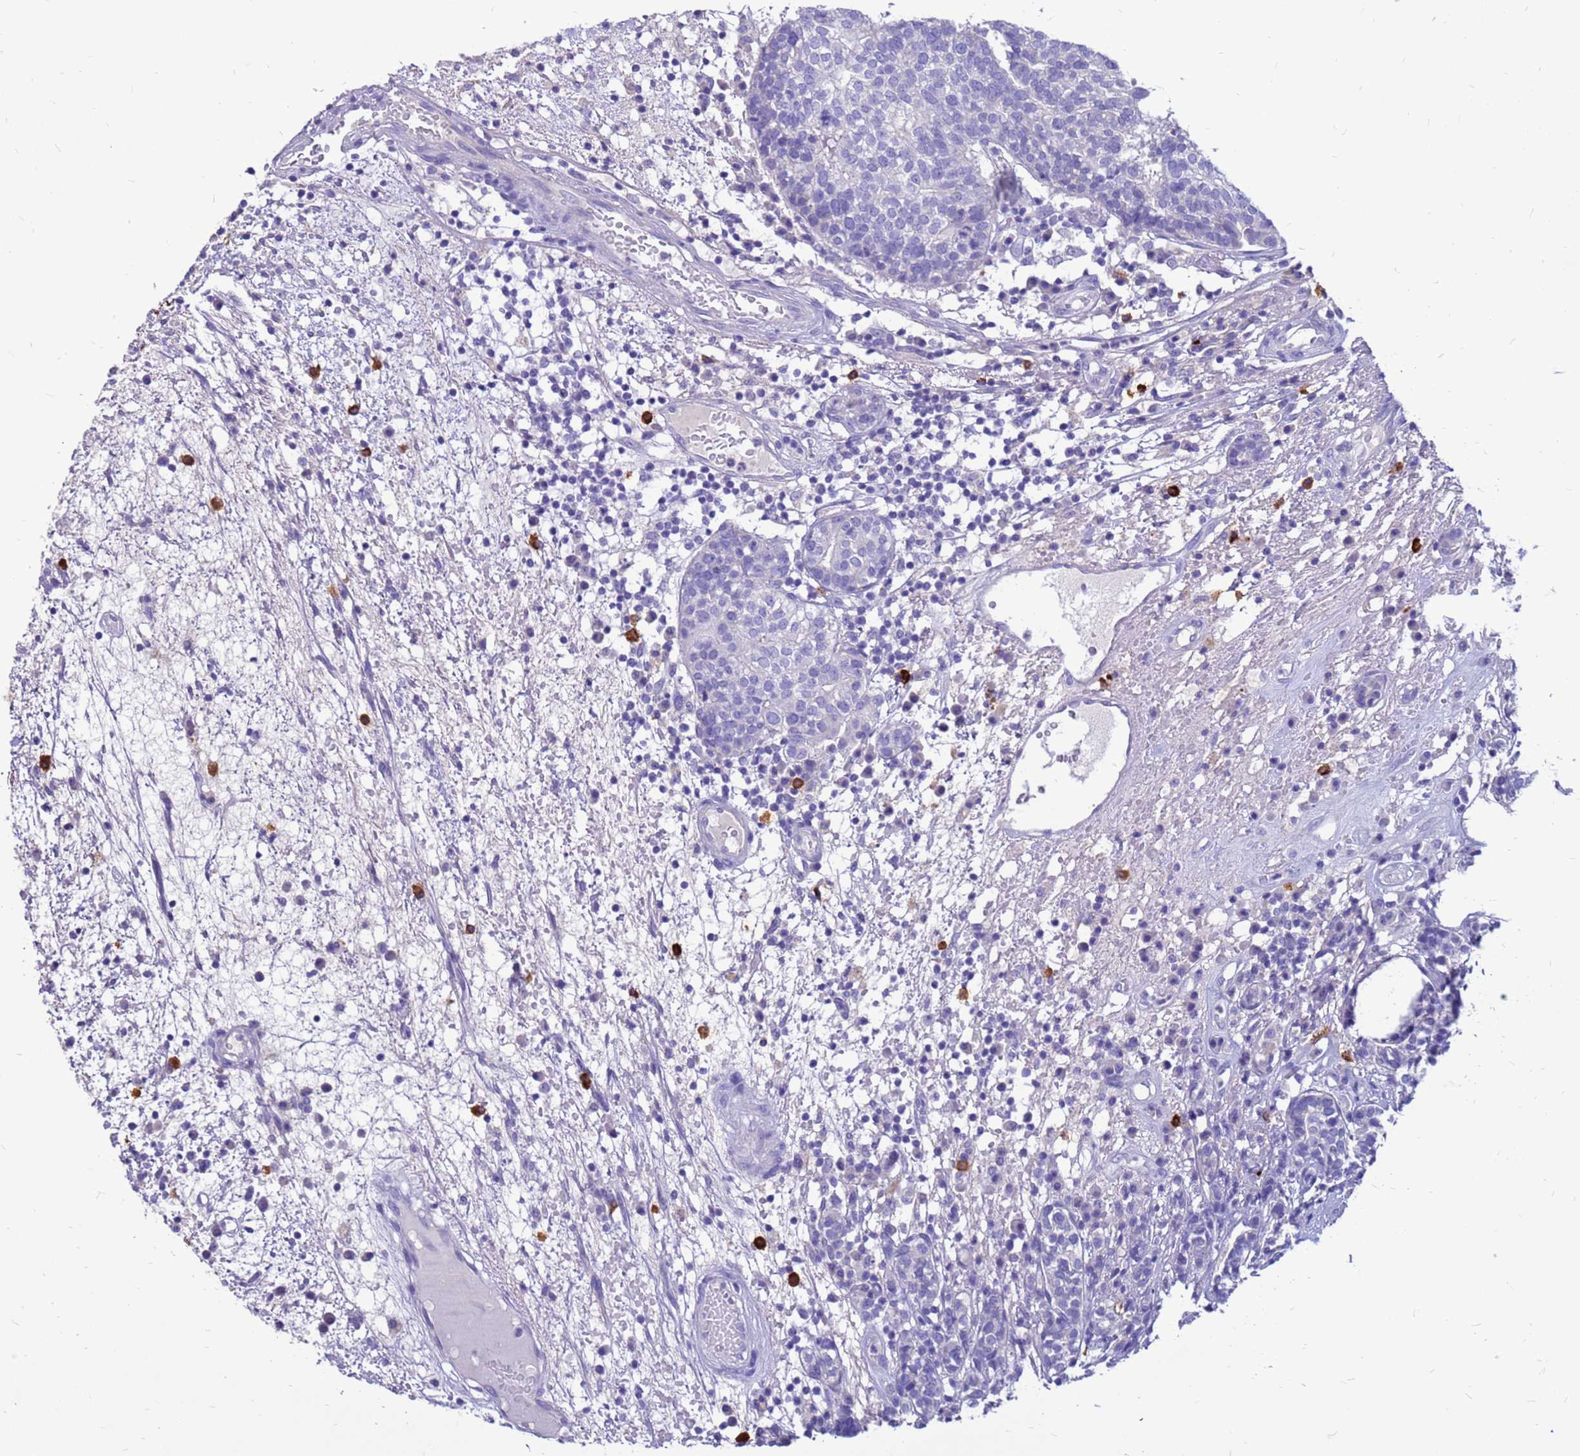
{"staining": {"intensity": "negative", "quantity": "none", "location": "none"}, "tissue": "head and neck cancer", "cell_type": "Tumor cells", "image_type": "cancer", "snomed": [{"axis": "morphology", "description": "Adenocarcinoma, NOS"}, {"axis": "topography", "description": "Salivary gland"}, {"axis": "topography", "description": "Head-Neck"}], "caption": "IHC micrograph of neoplastic tissue: human head and neck cancer (adenocarcinoma) stained with DAB (3,3'-diaminobenzidine) reveals no significant protein staining in tumor cells. (DAB (3,3'-diaminobenzidine) immunohistochemistry (IHC) with hematoxylin counter stain).", "gene": "PDE10A", "patient": {"sex": "female", "age": 65}}